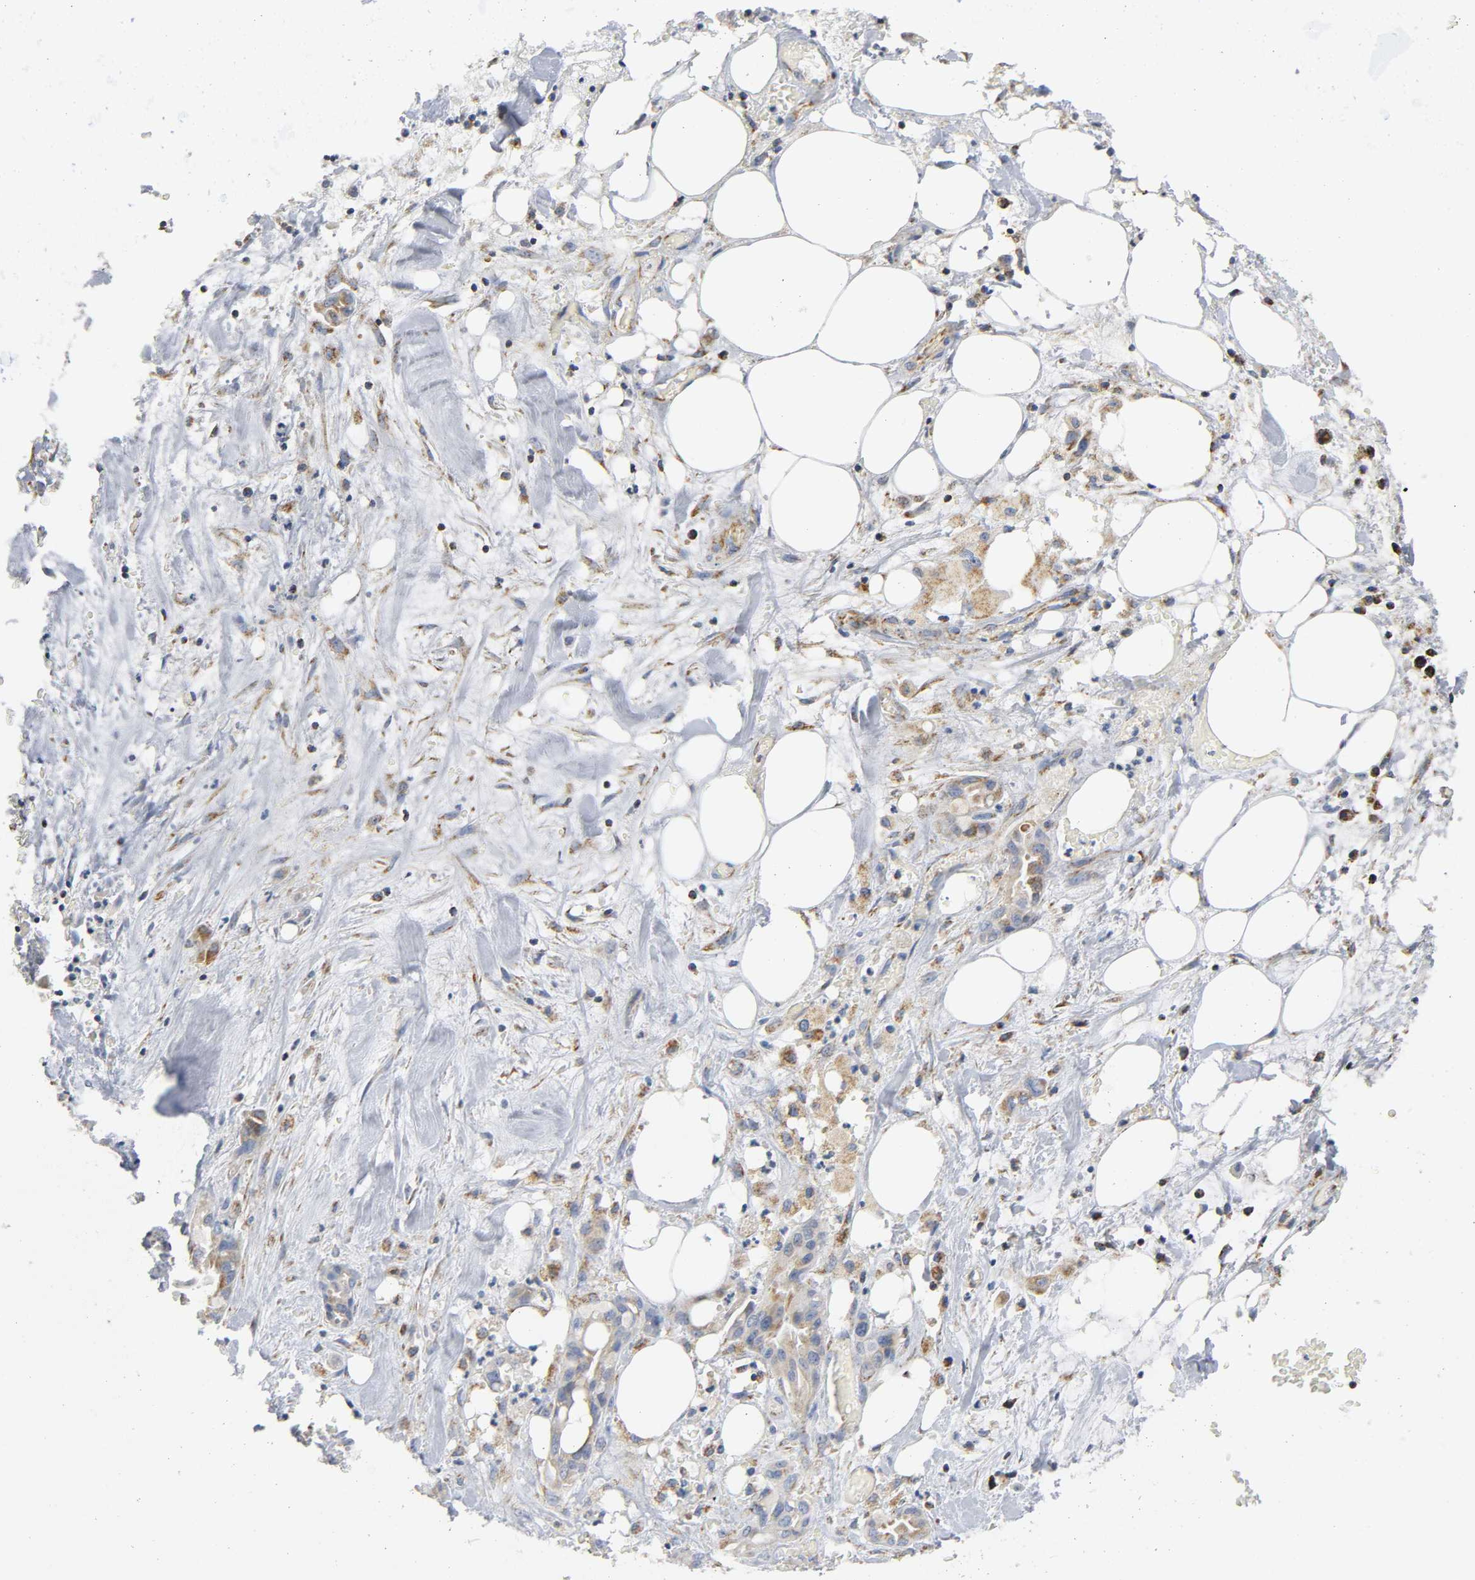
{"staining": {"intensity": "weak", "quantity": ">75%", "location": "cytoplasmic/membranous"}, "tissue": "liver cancer", "cell_type": "Tumor cells", "image_type": "cancer", "snomed": [{"axis": "morphology", "description": "Cholangiocarcinoma"}, {"axis": "topography", "description": "Liver"}], "caption": "This image displays immunohistochemistry (IHC) staining of human cholangiocarcinoma (liver), with low weak cytoplasmic/membranous staining in about >75% of tumor cells.", "gene": "BAK1", "patient": {"sex": "female", "age": 67}}